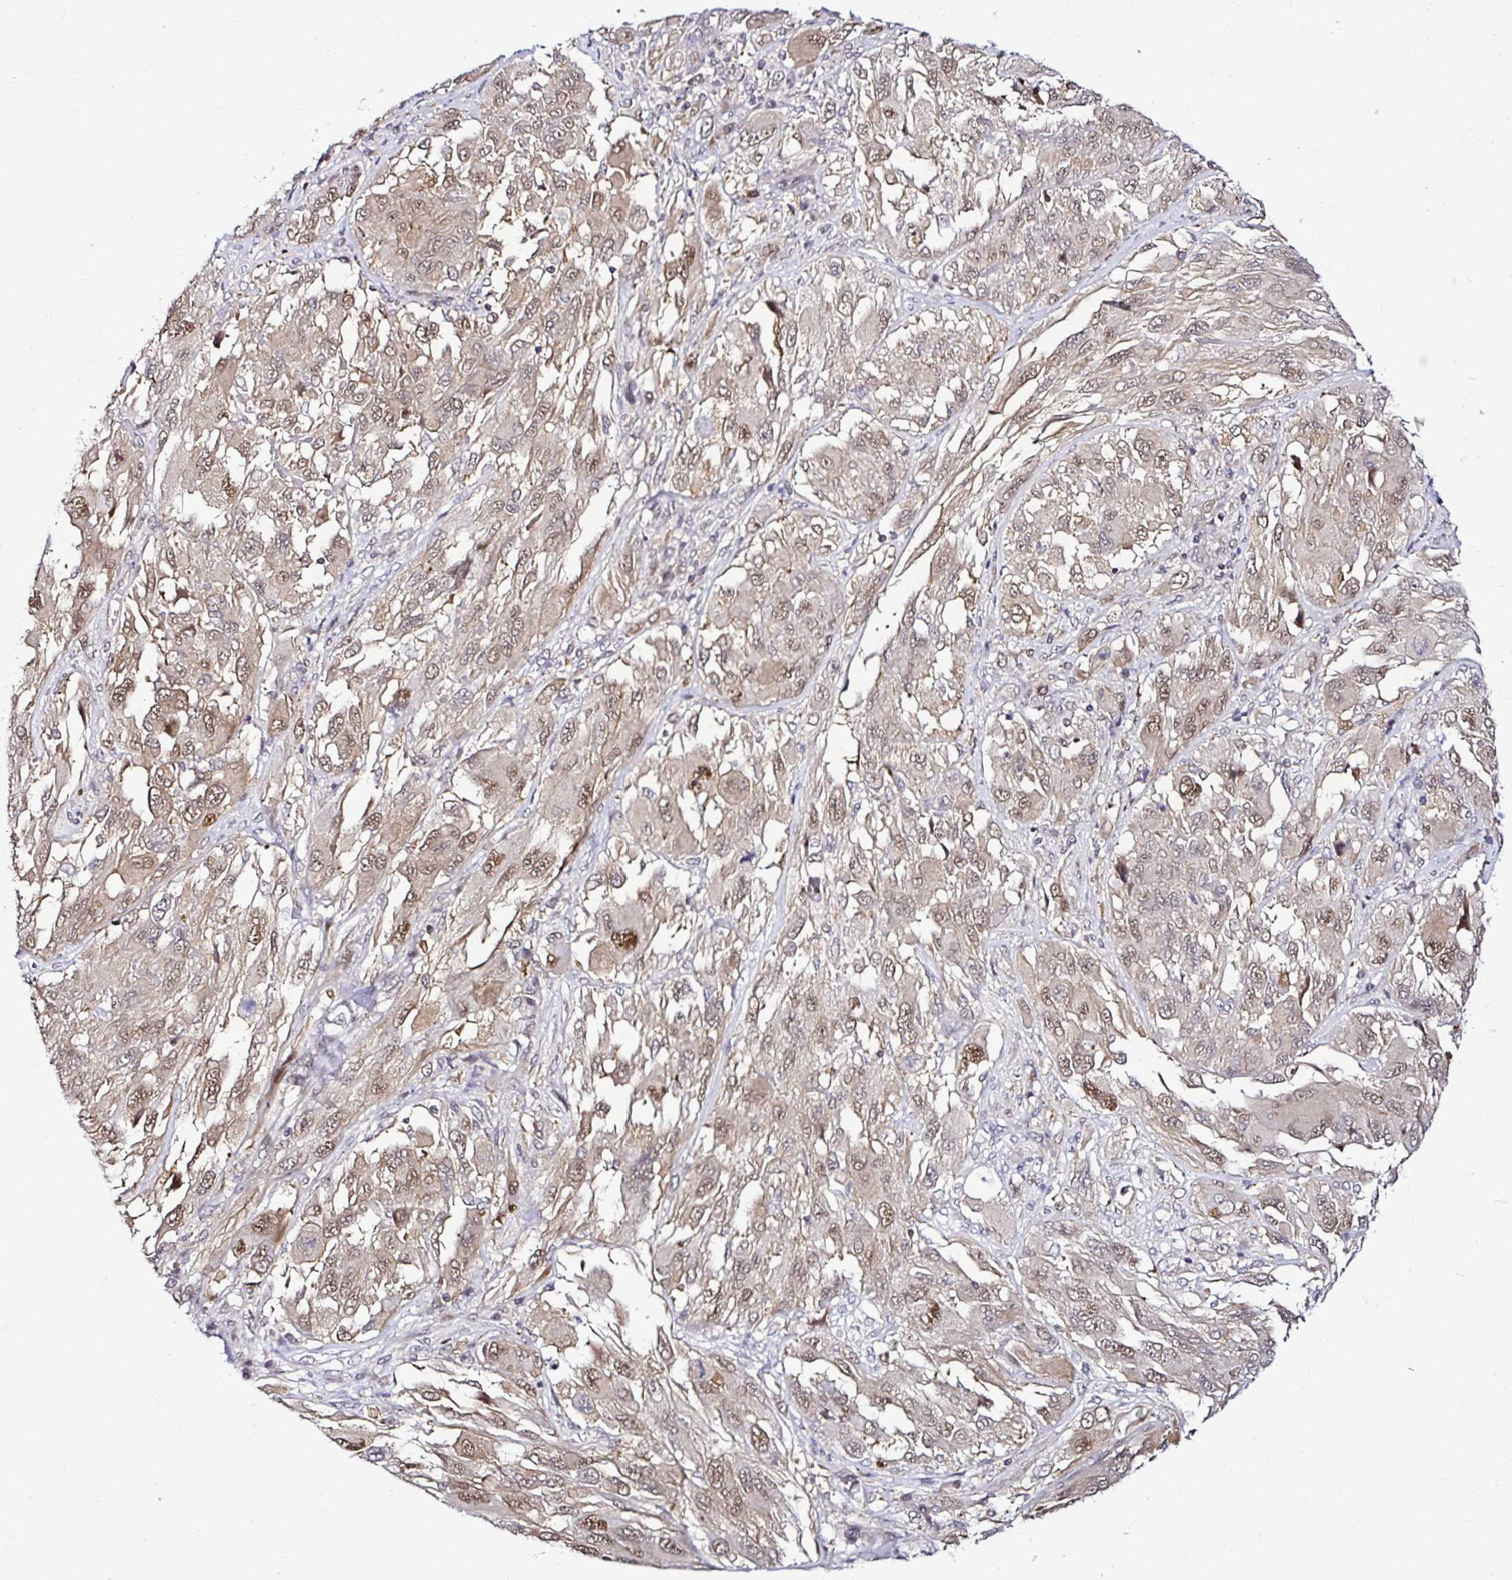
{"staining": {"intensity": "moderate", "quantity": "25%-75%", "location": "nuclear"}, "tissue": "melanoma", "cell_type": "Tumor cells", "image_type": "cancer", "snomed": [{"axis": "morphology", "description": "Malignant melanoma, NOS"}, {"axis": "topography", "description": "Skin"}], "caption": "Tumor cells display medium levels of moderate nuclear expression in about 25%-75% of cells in human melanoma. Nuclei are stained in blue.", "gene": "PSMD3", "patient": {"sex": "female", "age": 91}}